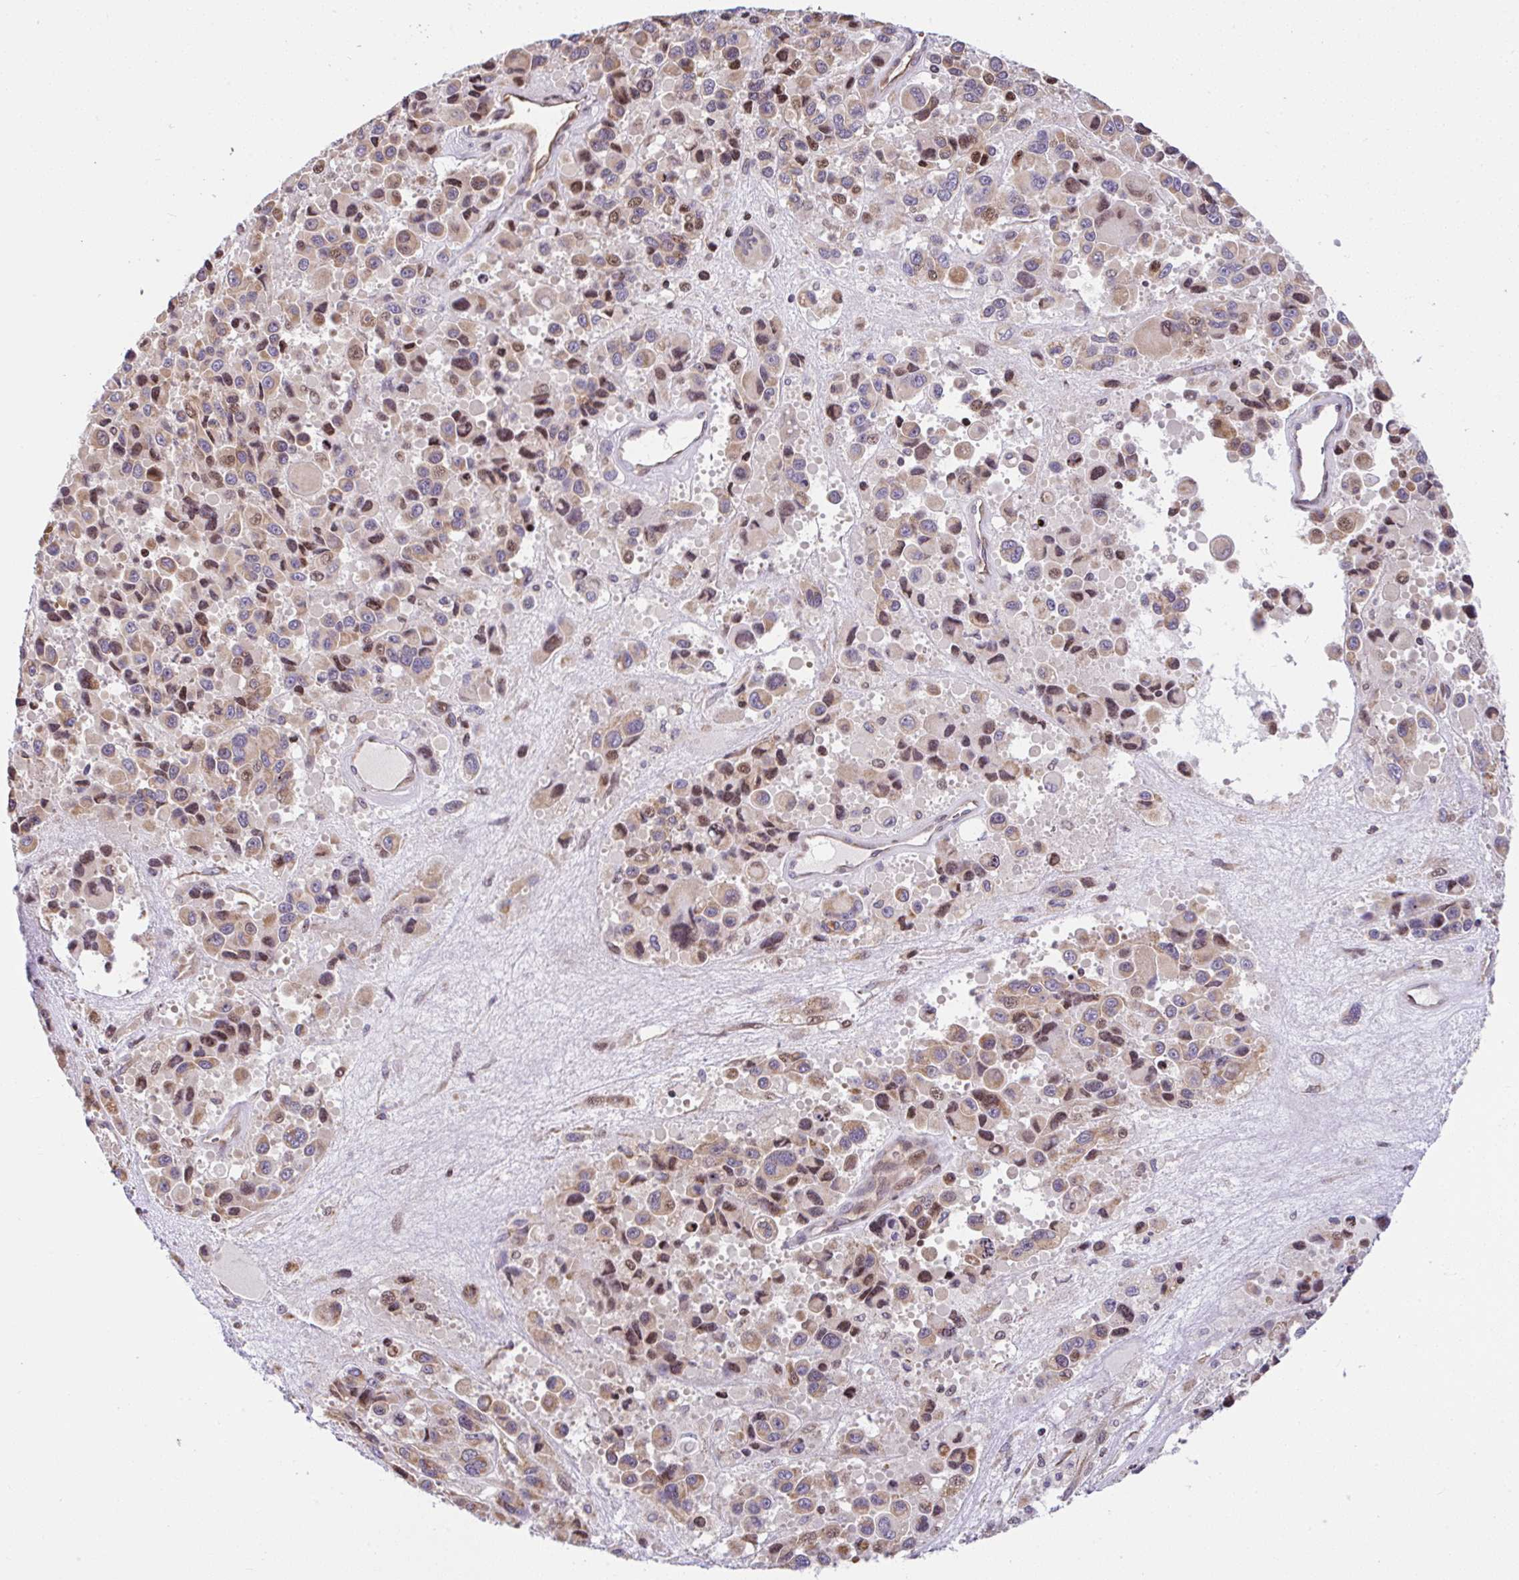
{"staining": {"intensity": "moderate", "quantity": "25%-75%", "location": "cytoplasmic/membranous,nuclear"}, "tissue": "melanoma", "cell_type": "Tumor cells", "image_type": "cancer", "snomed": [{"axis": "morphology", "description": "Malignant melanoma, Metastatic site"}, {"axis": "topography", "description": "Lymph node"}], "caption": "A brown stain shows moderate cytoplasmic/membranous and nuclear staining of a protein in melanoma tumor cells.", "gene": "FIGNL1", "patient": {"sex": "female", "age": 65}}